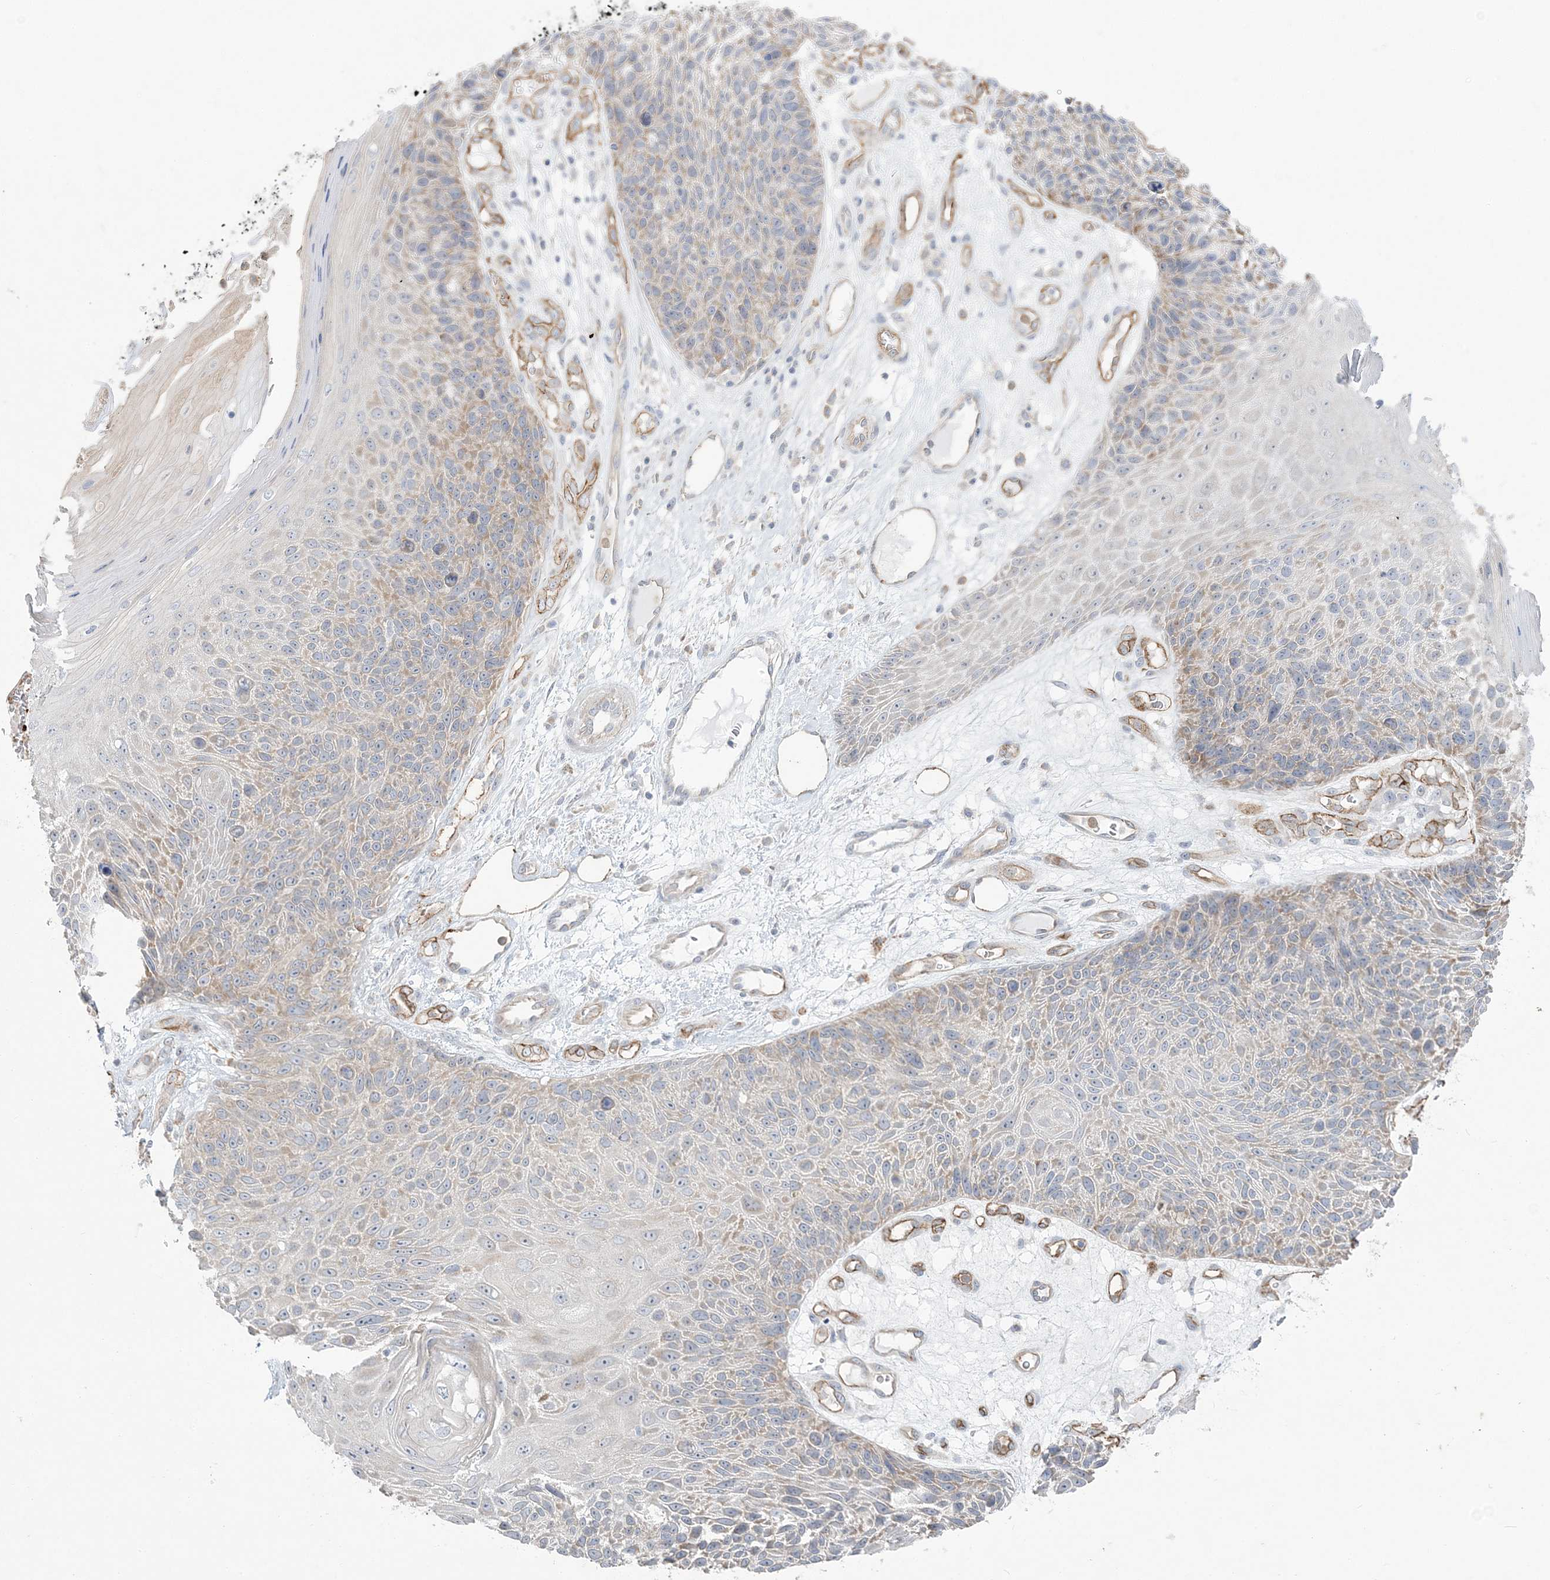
{"staining": {"intensity": "weak", "quantity": "25%-75%", "location": "cytoplasmic/membranous"}, "tissue": "skin cancer", "cell_type": "Tumor cells", "image_type": "cancer", "snomed": [{"axis": "morphology", "description": "Squamous cell carcinoma, NOS"}, {"axis": "topography", "description": "Skin"}], "caption": "A histopathology image of skin cancer (squamous cell carcinoma) stained for a protein exhibits weak cytoplasmic/membranous brown staining in tumor cells.", "gene": "FARSB", "patient": {"sex": "female", "age": 88}}